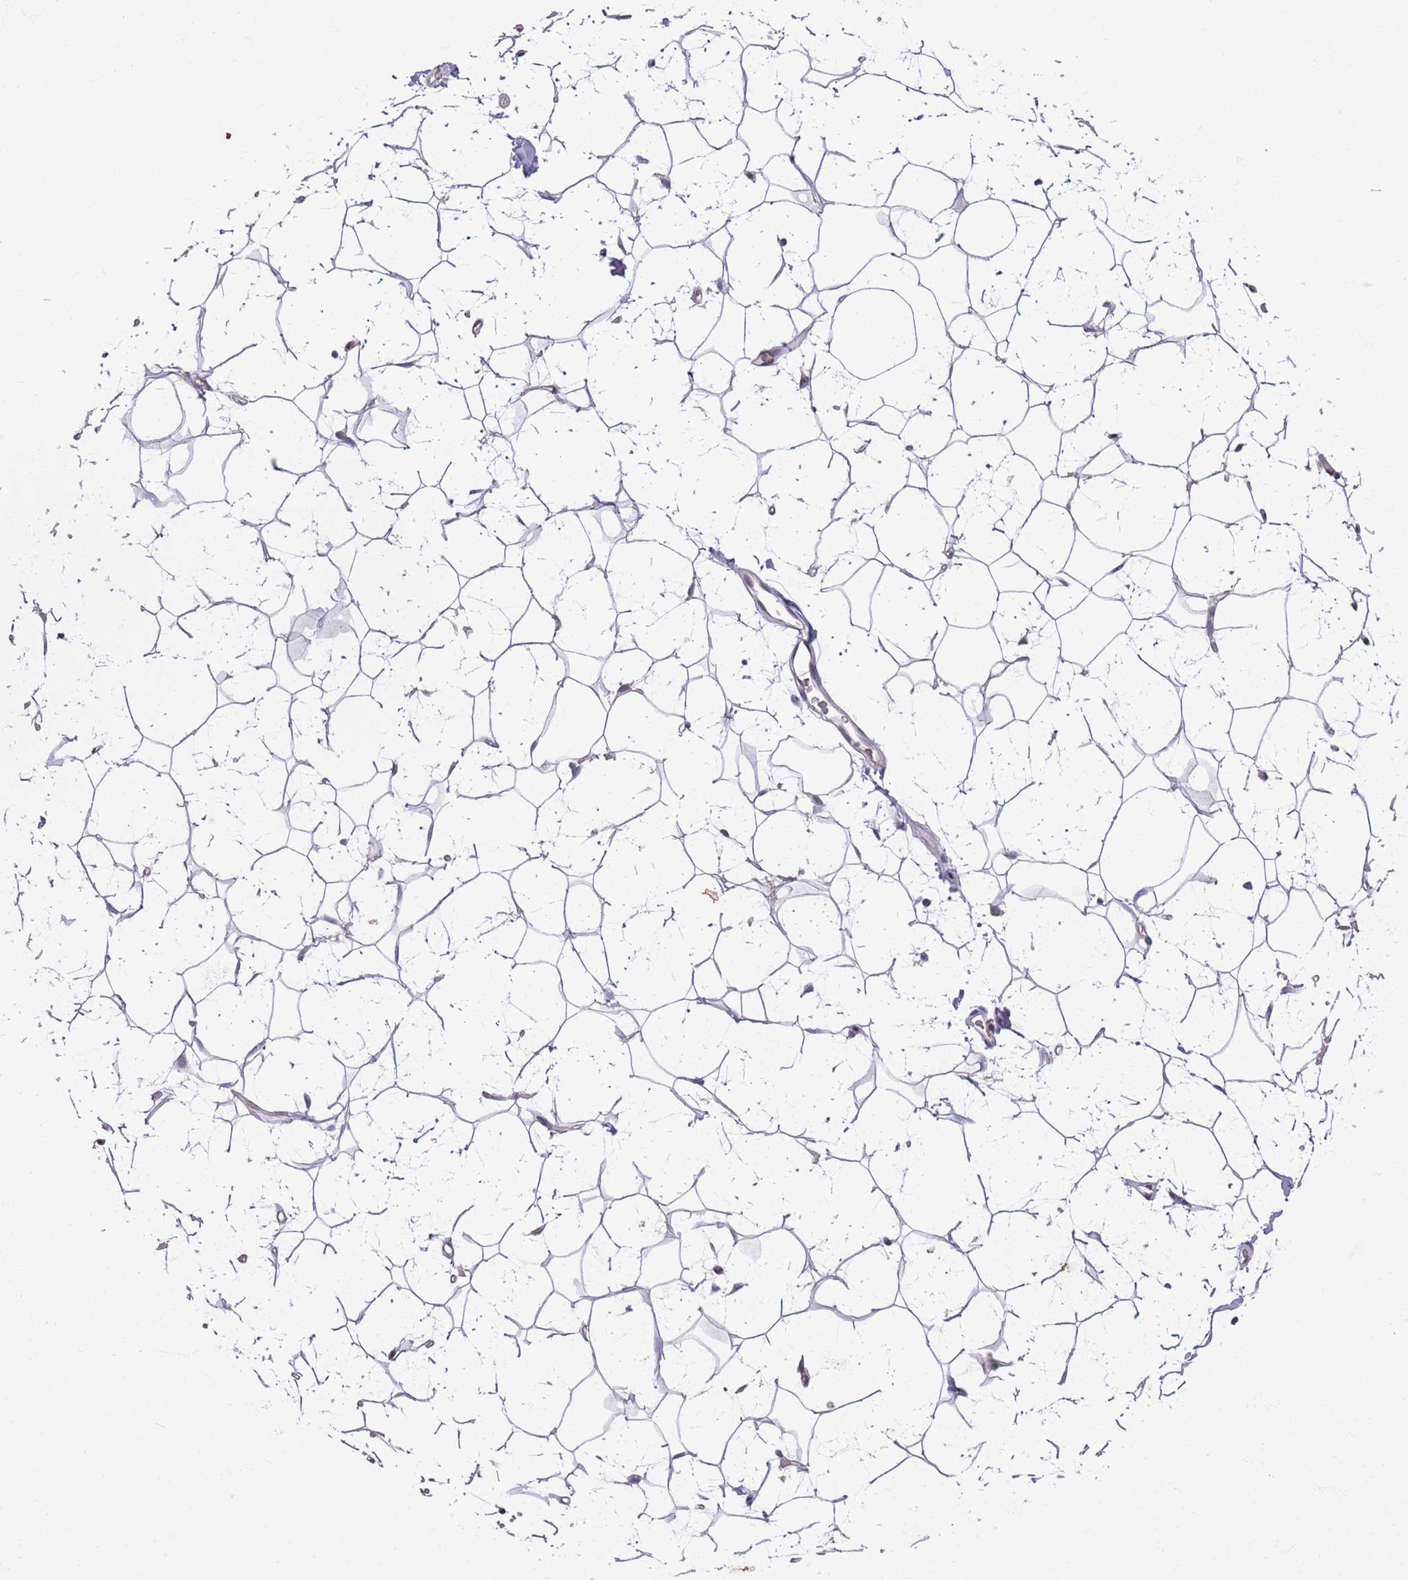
{"staining": {"intensity": "negative", "quantity": "none", "location": "none"}, "tissue": "adipose tissue", "cell_type": "Adipocytes", "image_type": "normal", "snomed": [{"axis": "morphology", "description": "Normal tissue, NOS"}, {"axis": "topography", "description": "Breast"}], "caption": "This histopathology image is of normal adipose tissue stained with immunohistochemistry to label a protein in brown with the nuclei are counter-stained blue. There is no staining in adipocytes.", "gene": "CAPN9", "patient": {"sex": "female", "age": 26}}